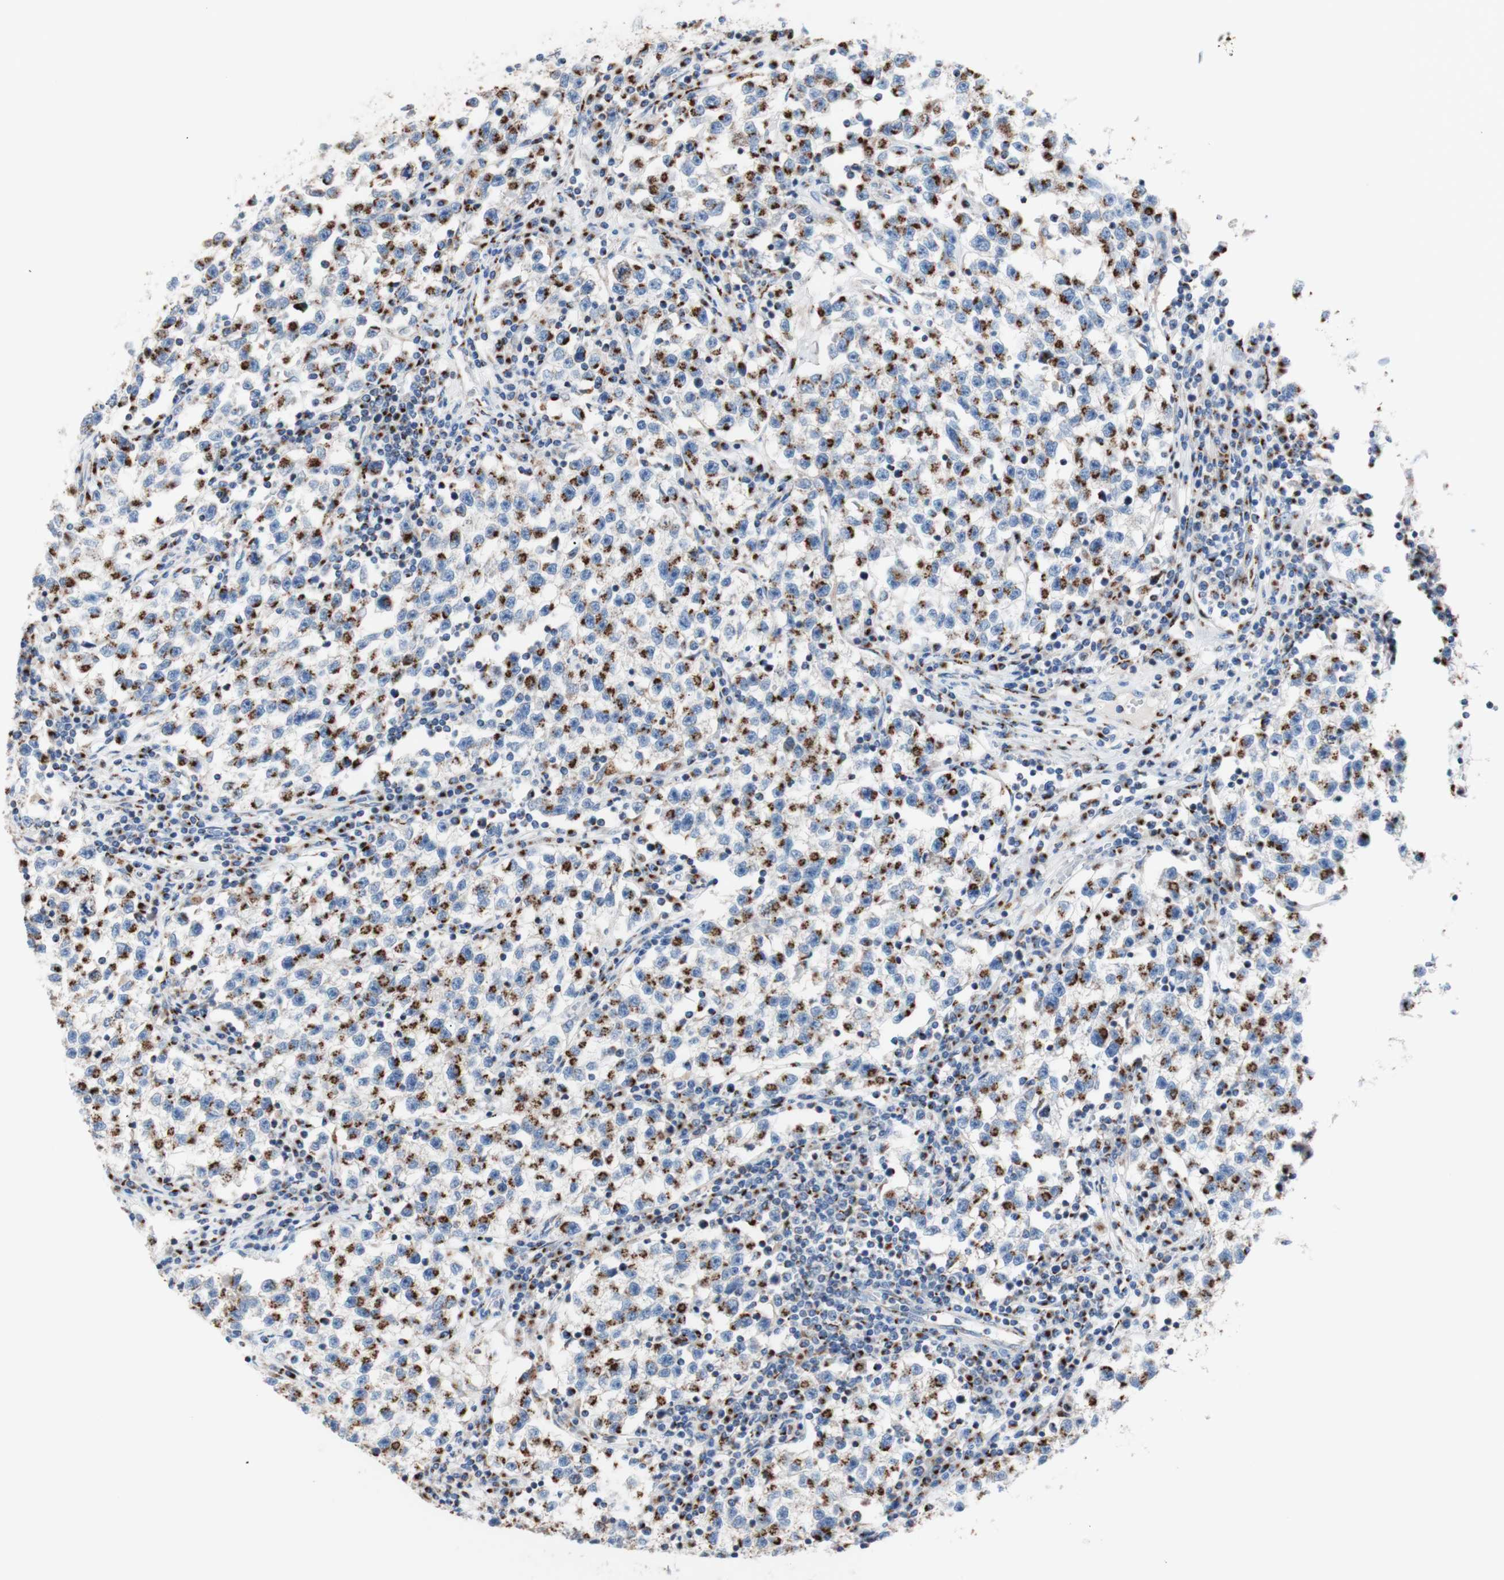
{"staining": {"intensity": "moderate", "quantity": "25%-75%", "location": "cytoplasmic/membranous"}, "tissue": "testis cancer", "cell_type": "Tumor cells", "image_type": "cancer", "snomed": [{"axis": "morphology", "description": "Seminoma, NOS"}, {"axis": "topography", "description": "Testis"}], "caption": "Testis seminoma stained for a protein exhibits moderate cytoplasmic/membranous positivity in tumor cells.", "gene": "GALNT2", "patient": {"sex": "male", "age": 22}}